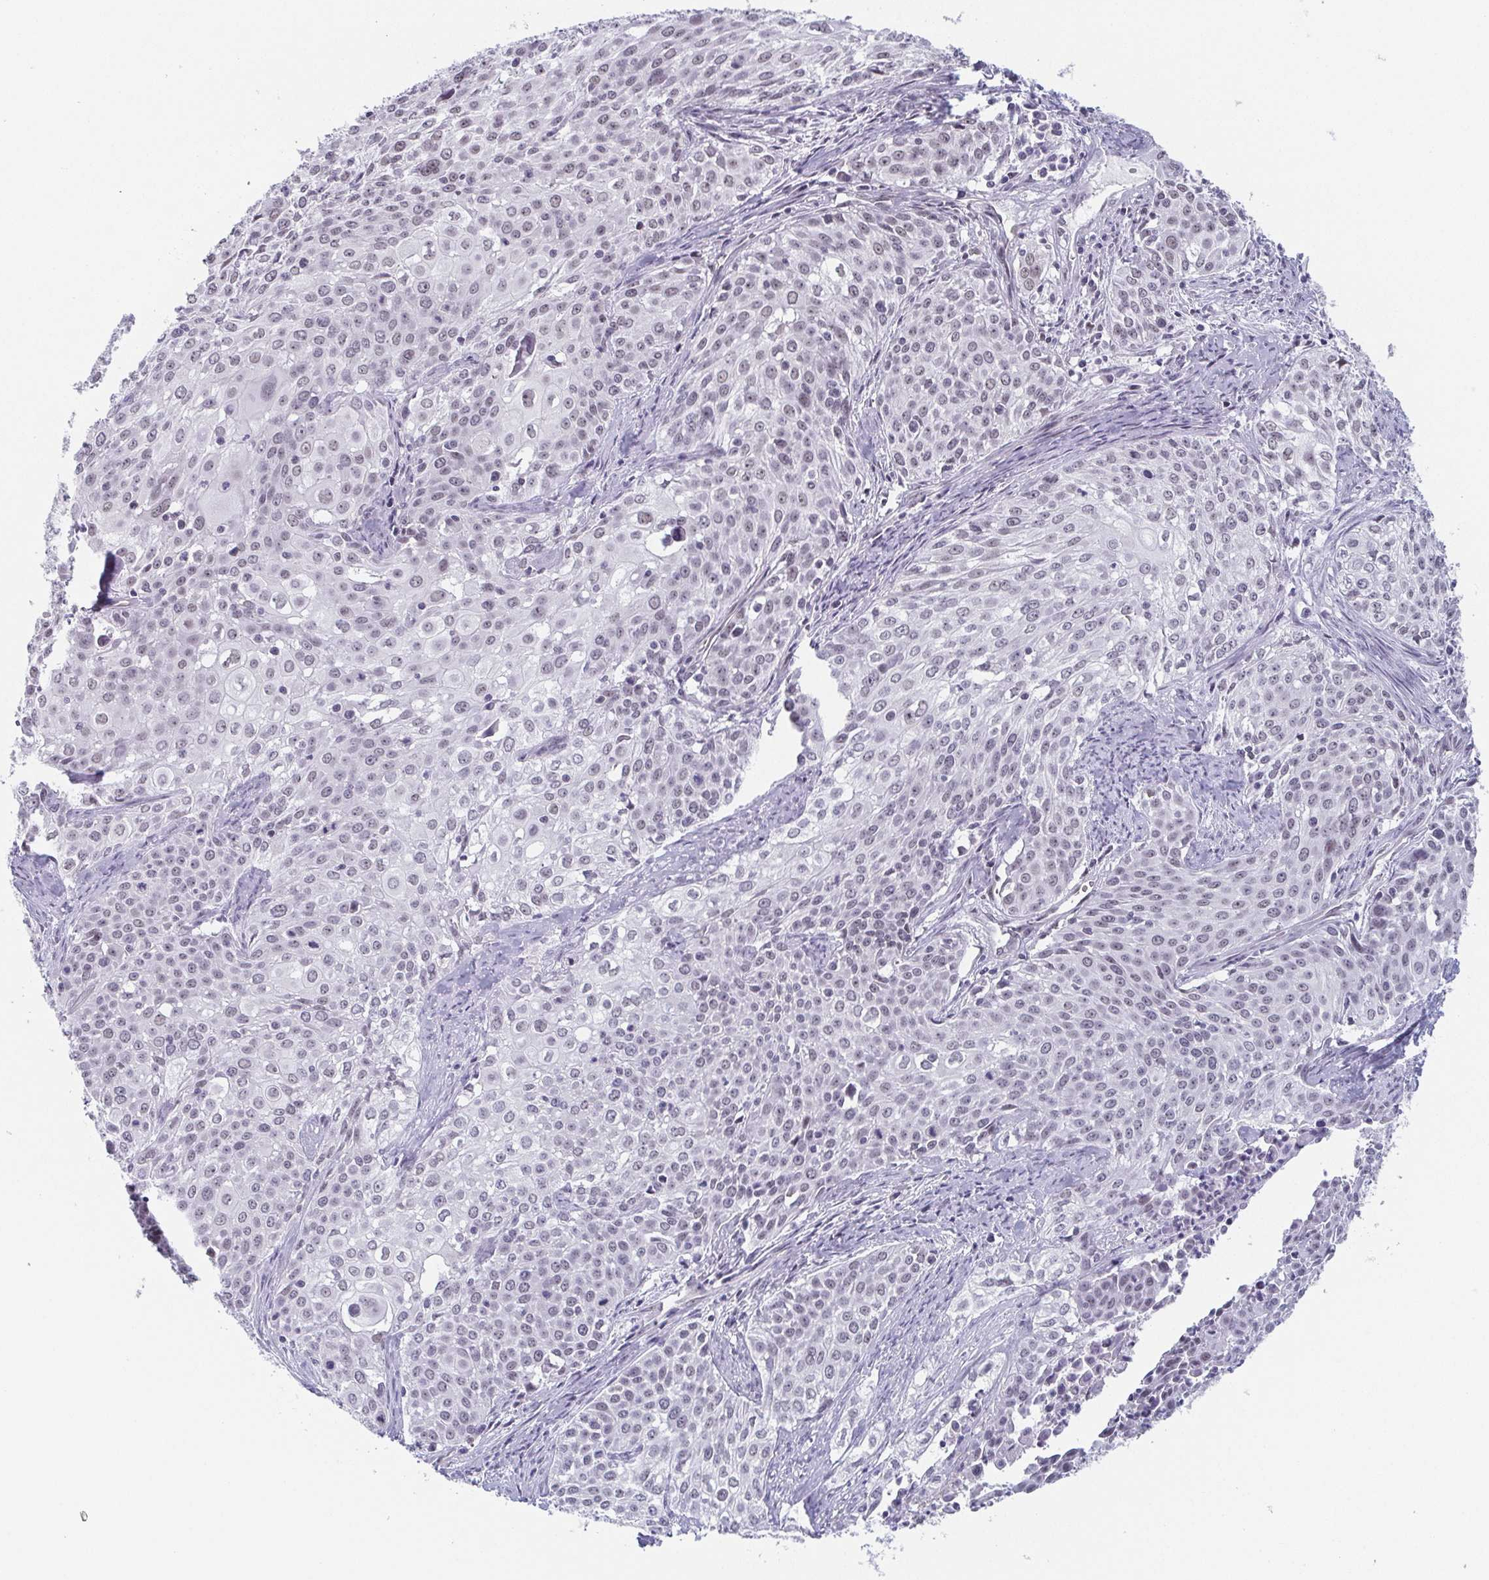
{"staining": {"intensity": "negative", "quantity": "none", "location": "none"}, "tissue": "cervical cancer", "cell_type": "Tumor cells", "image_type": "cancer", "snomed": [{"axis": "morphology", "description": "Squamous cell carcinoma, NOS"}, {"axis": "topography", "description": "Cervix"}], "caption": "Histopathology image shows no significant protein positivity in tumor cells of cervical cancer (squamous cell carcinoma).", "gene": "EXOSC7", "patient": {"sex": "female", "age": 39}}